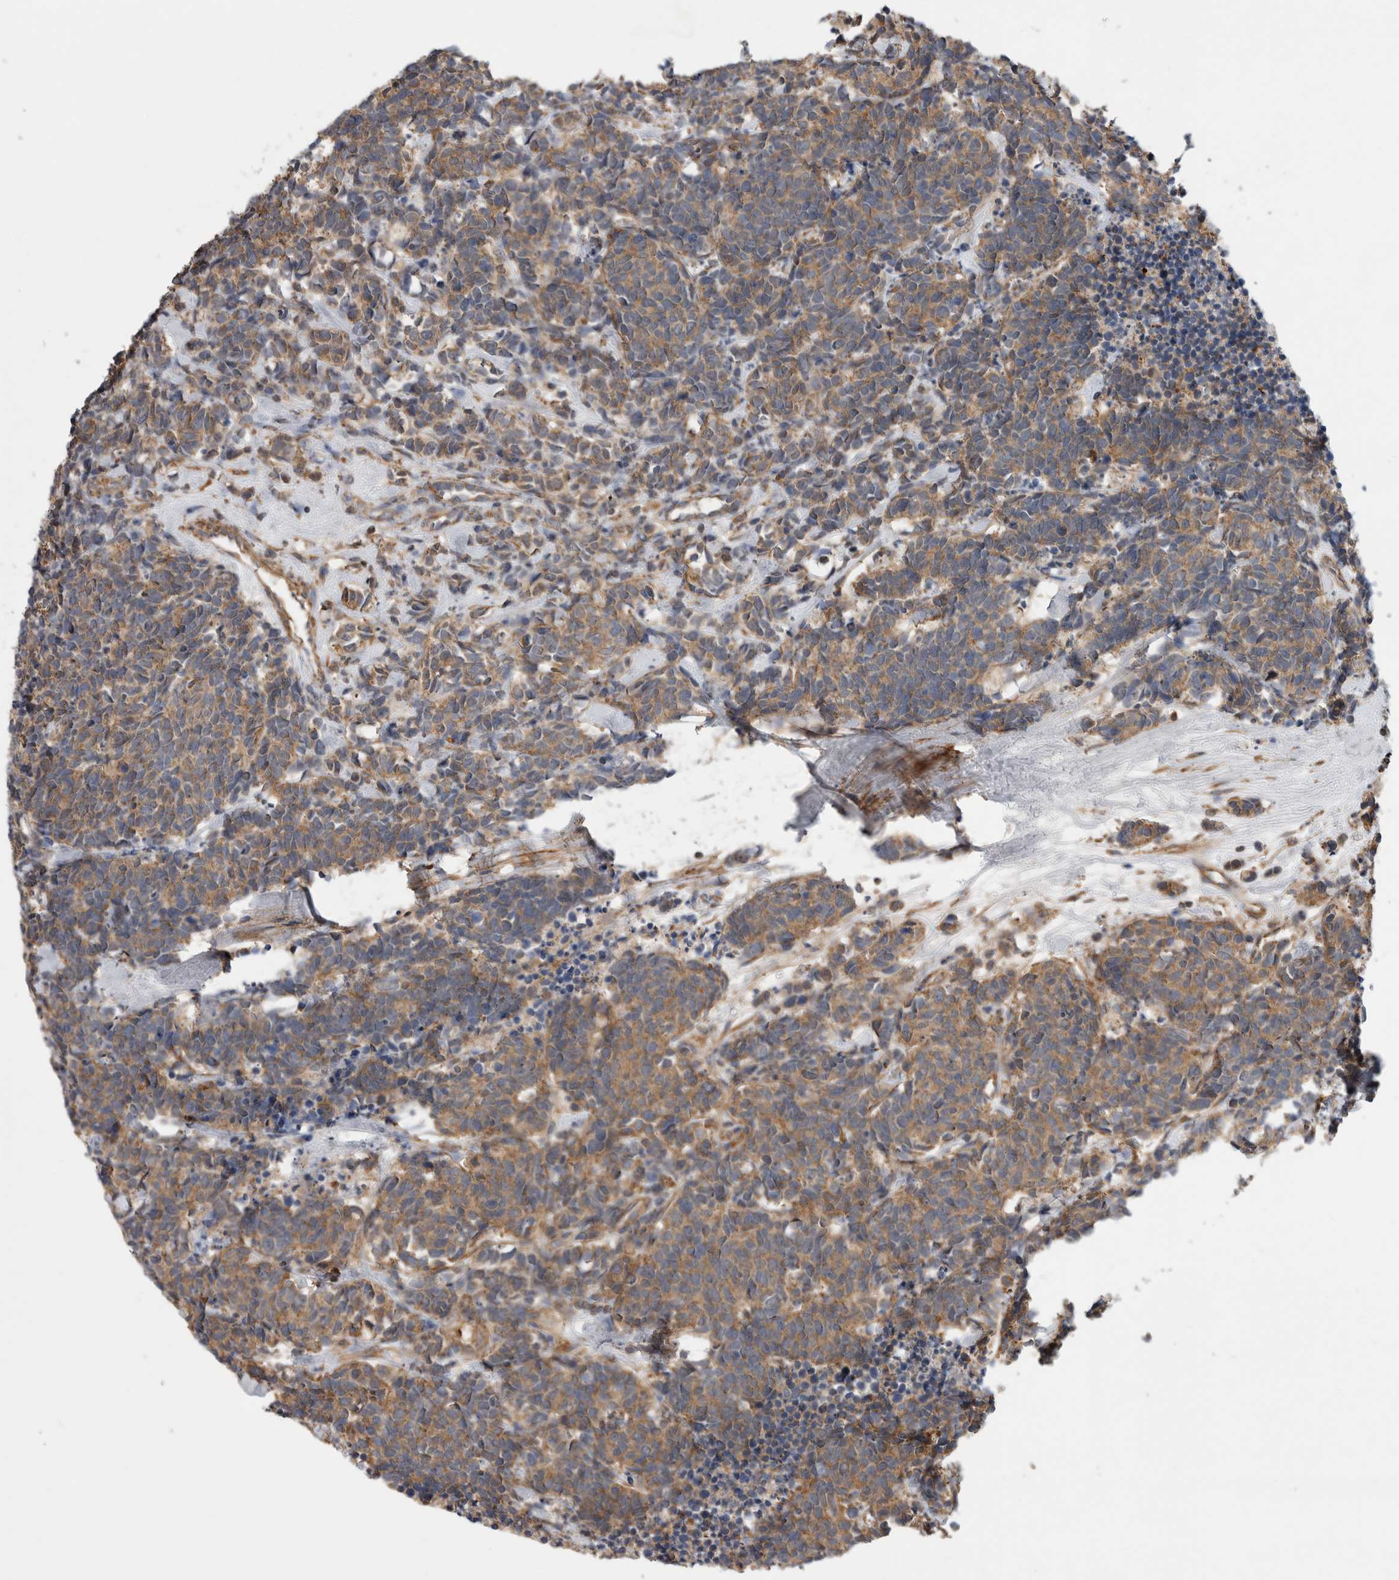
{"staining": {"intensity": "moderate", "quantity": ">75%", "location": "cytoplasmic/membranous"}, "tissue": "carcinoid", "cell_type": "Tumor cells", "image_type": "cancer", "snomed": [{"axis": "morphology", "description": "Carcinoma, NOS"}, {"axis": "morphology", "description": "Carcinoid, malignant, NOS"}, {"axis": "topography", "description": "Urinary bladder"}], "caption": "Moderate cytoplasmic/membranous positivity for a protein is appreciated in approximately >75% of tumor cells of carcinoid using immunohistochemistry.", "gene": "SFXN2", "patient": {"sex": "male", "age": 57}}